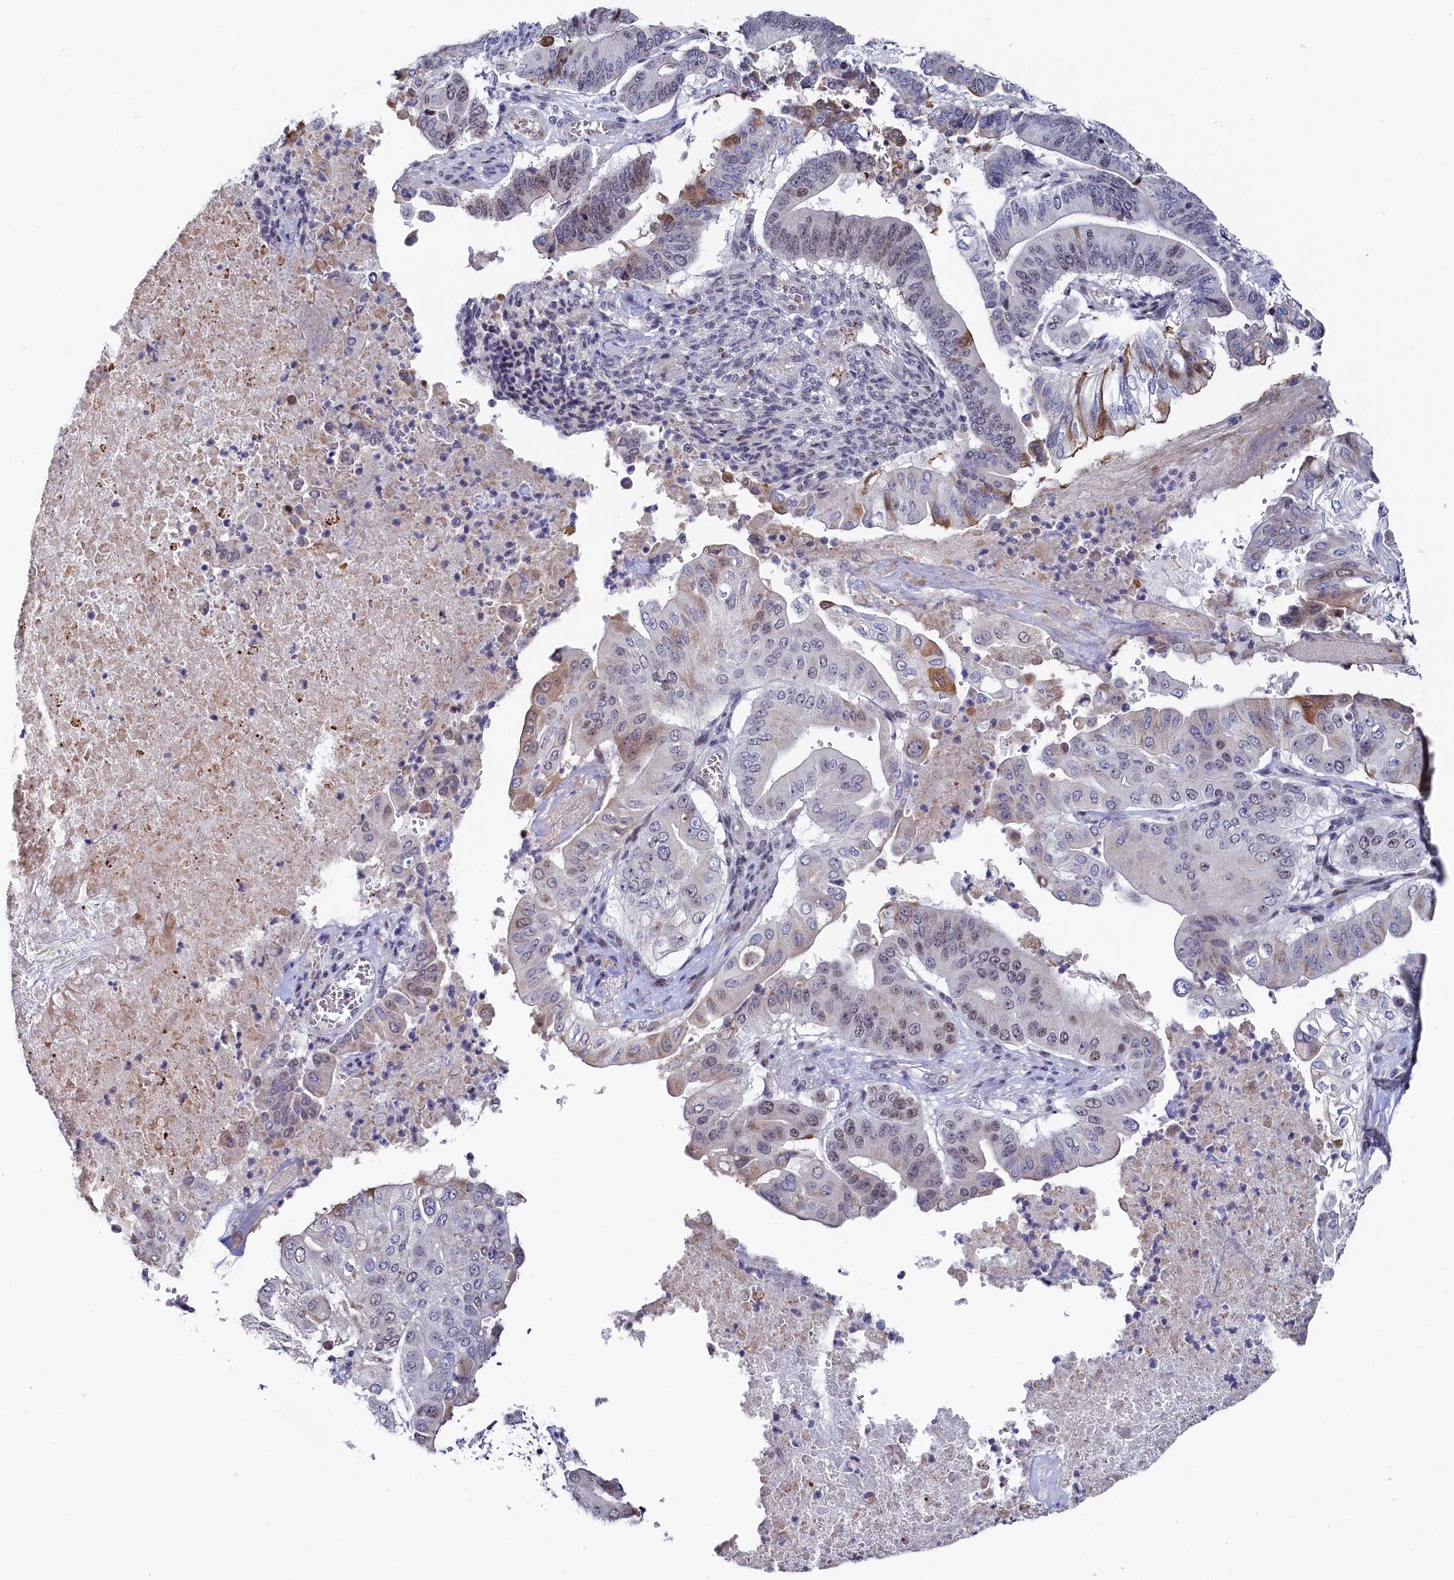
{"staining": {"intensity": "moderate", "quantity": "<25%", "location": "cytoplasmic/membranous,nuclear"}, "tissue": "pancreatic cancer", "cell_type": "Tumor cells", "image_type": "cancer", "snomed": [{"axis": "morphology", "description": "Adenocarcinoma, NOS"}, {"axis": "topography", "description": "Pancreas"}], "caption": "Immunohistochemical staining of pancreatic cancer displays moderate cytoplasmic/membranous and nuclear protein staining in about <25% of tumor cells.", "gene": "TIGD4", "patient": {"sex": "female", "age": 77}}